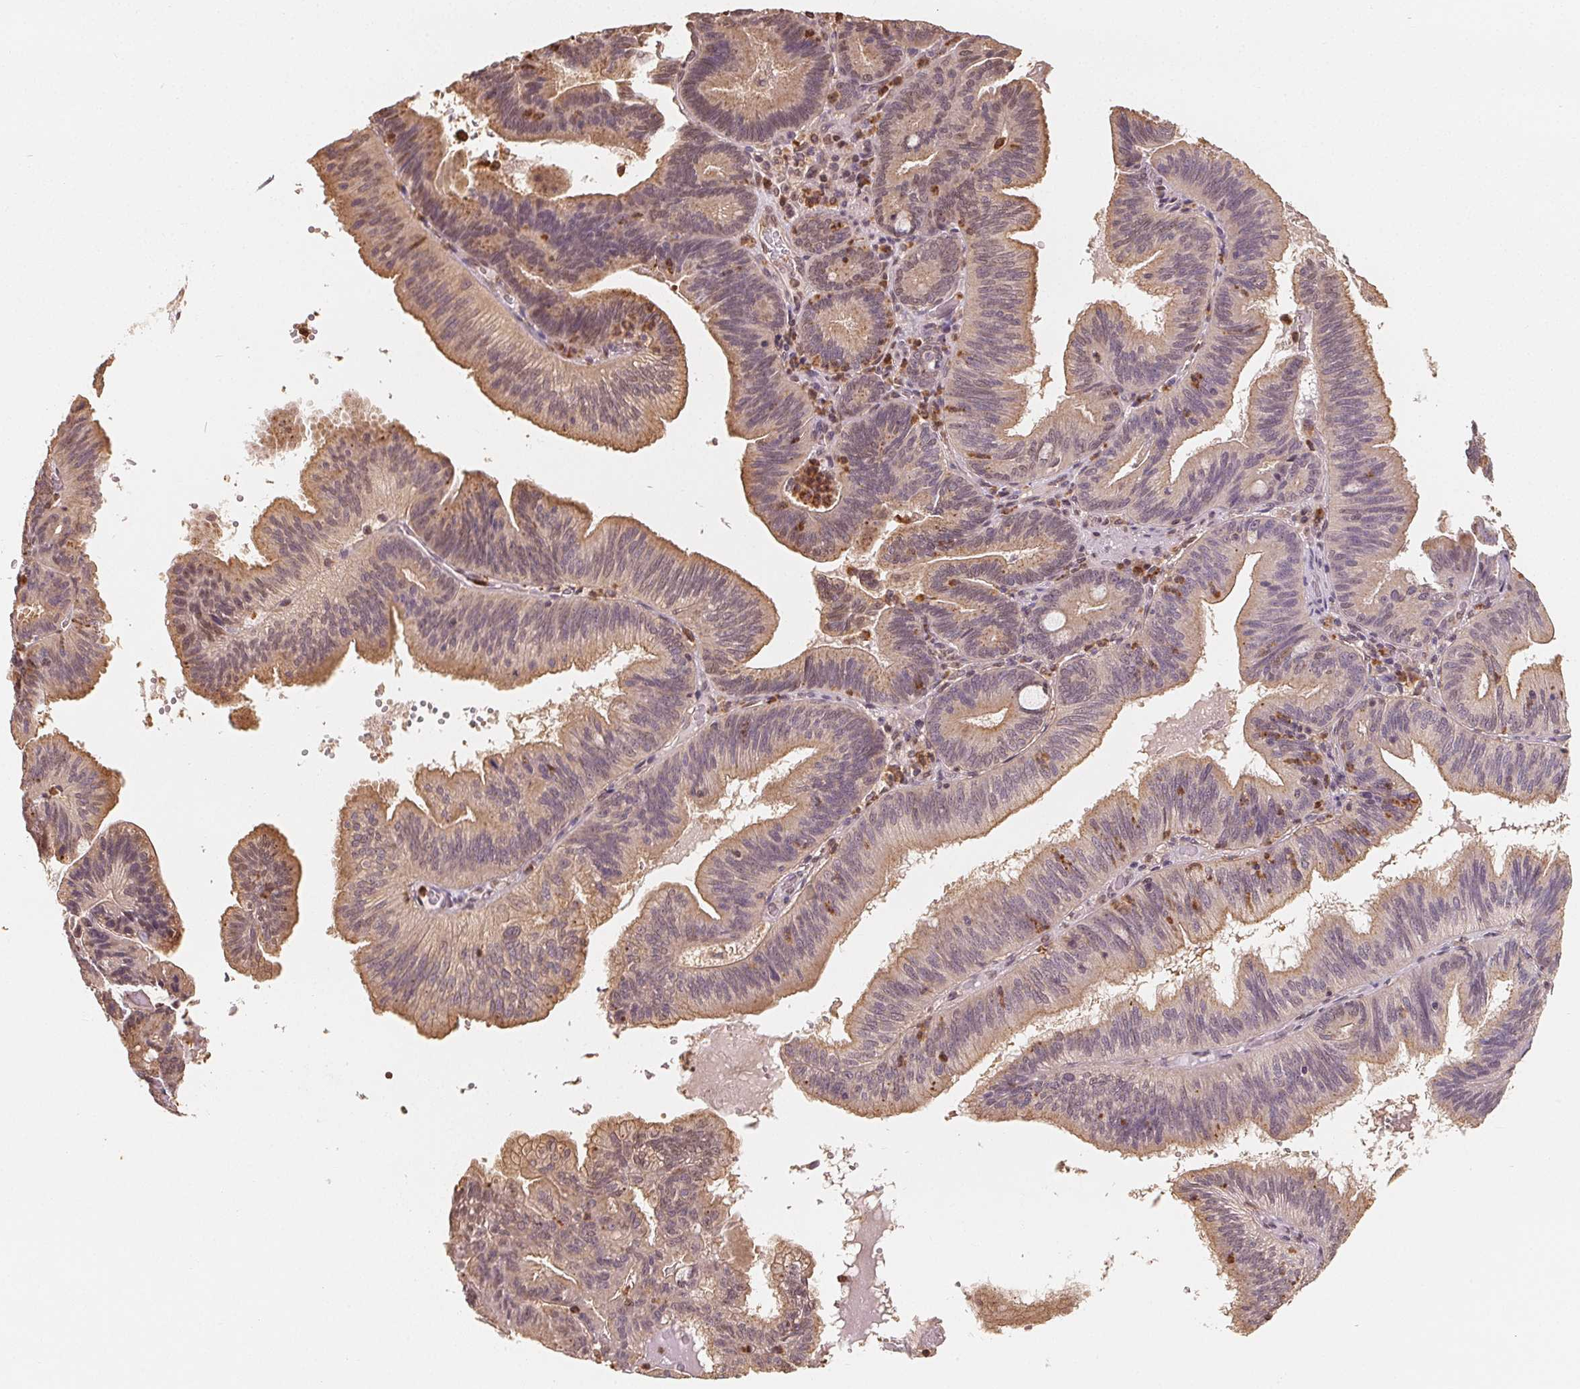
{"staining": {"intensity": "weak", "quantity": "25%-75%", "location": "cytoplasmic/membranous,nuclear"}, "tissue": "pancreatic cancer", "cell_type": "Tumor cells", "image_type": "cancer", "snomed": [{"axis": "morphology", "description": "Adenocarcinoma, NOS"}, {"axis": "topography", "description": "Pancreas"}], "caption": "A low amount of weak cytoplasmic/membranous and nuclear positivity is seen in approximately 25%-75% of tumor cells in pancreatic adenocarcinoma tissue.", "gene": "GUSB", "patient": {"sex": "male", "age": 82}}